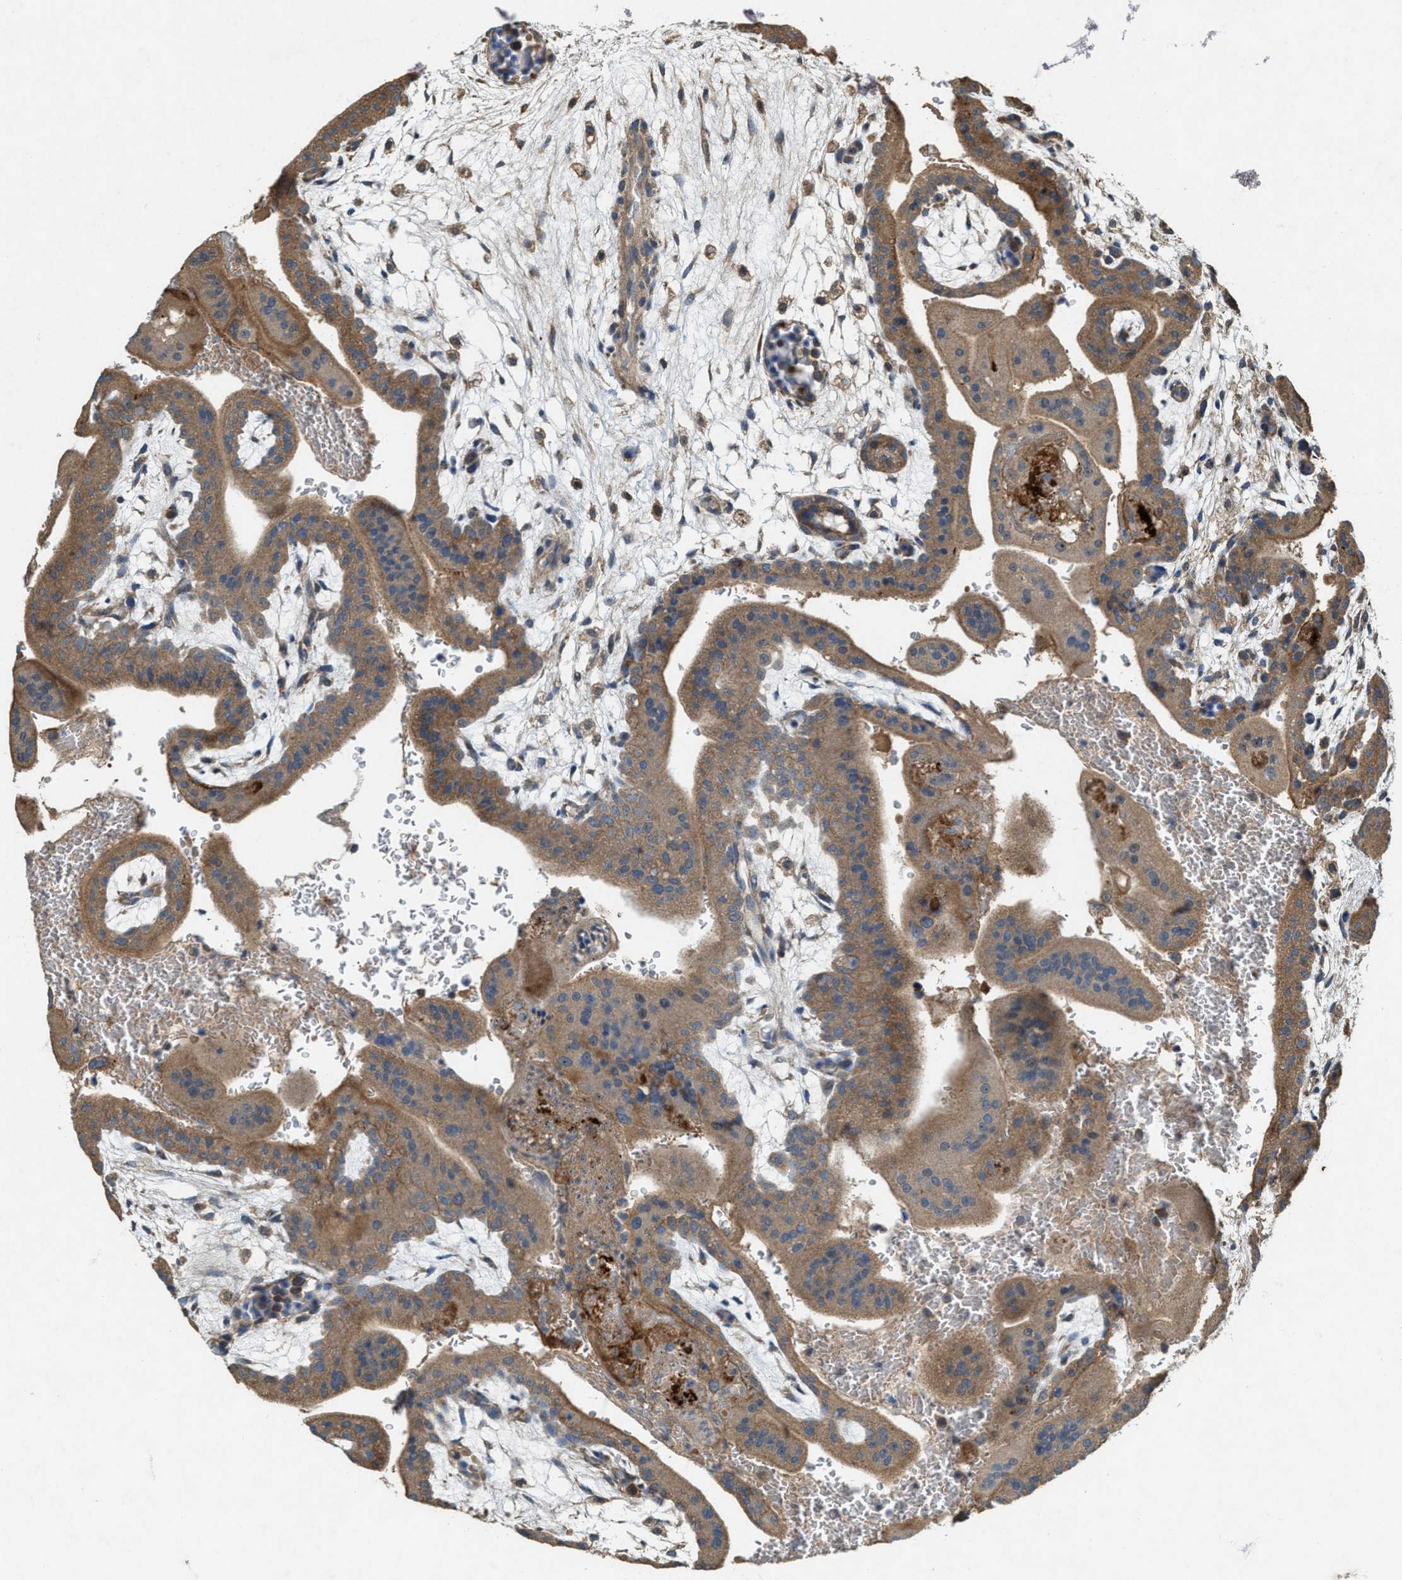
{"staining": {"intensity": "moderate", "quantity": ">75%", "location": "cytoplasmic/membranous,nuclear"}, "tissue": "placenta", "cell_type": "Decidual cells", "image_type": "normal", "snomed": [{"axis": "morphology", "description": "Normal tissue, NOS"}, {"axis": "topography", "description": "Placenta"}], "caption": "Decidual cells demonstrate medium levels of moderate cytoplasmic/membranous,nuclear positivity in about >75% of cells in benign human placenta. Immunohistochemistry stains the protein in brown and the nuclei are stained blue.", "gene": "PDP2", "patient": {"sex": "female", "age": 35}}